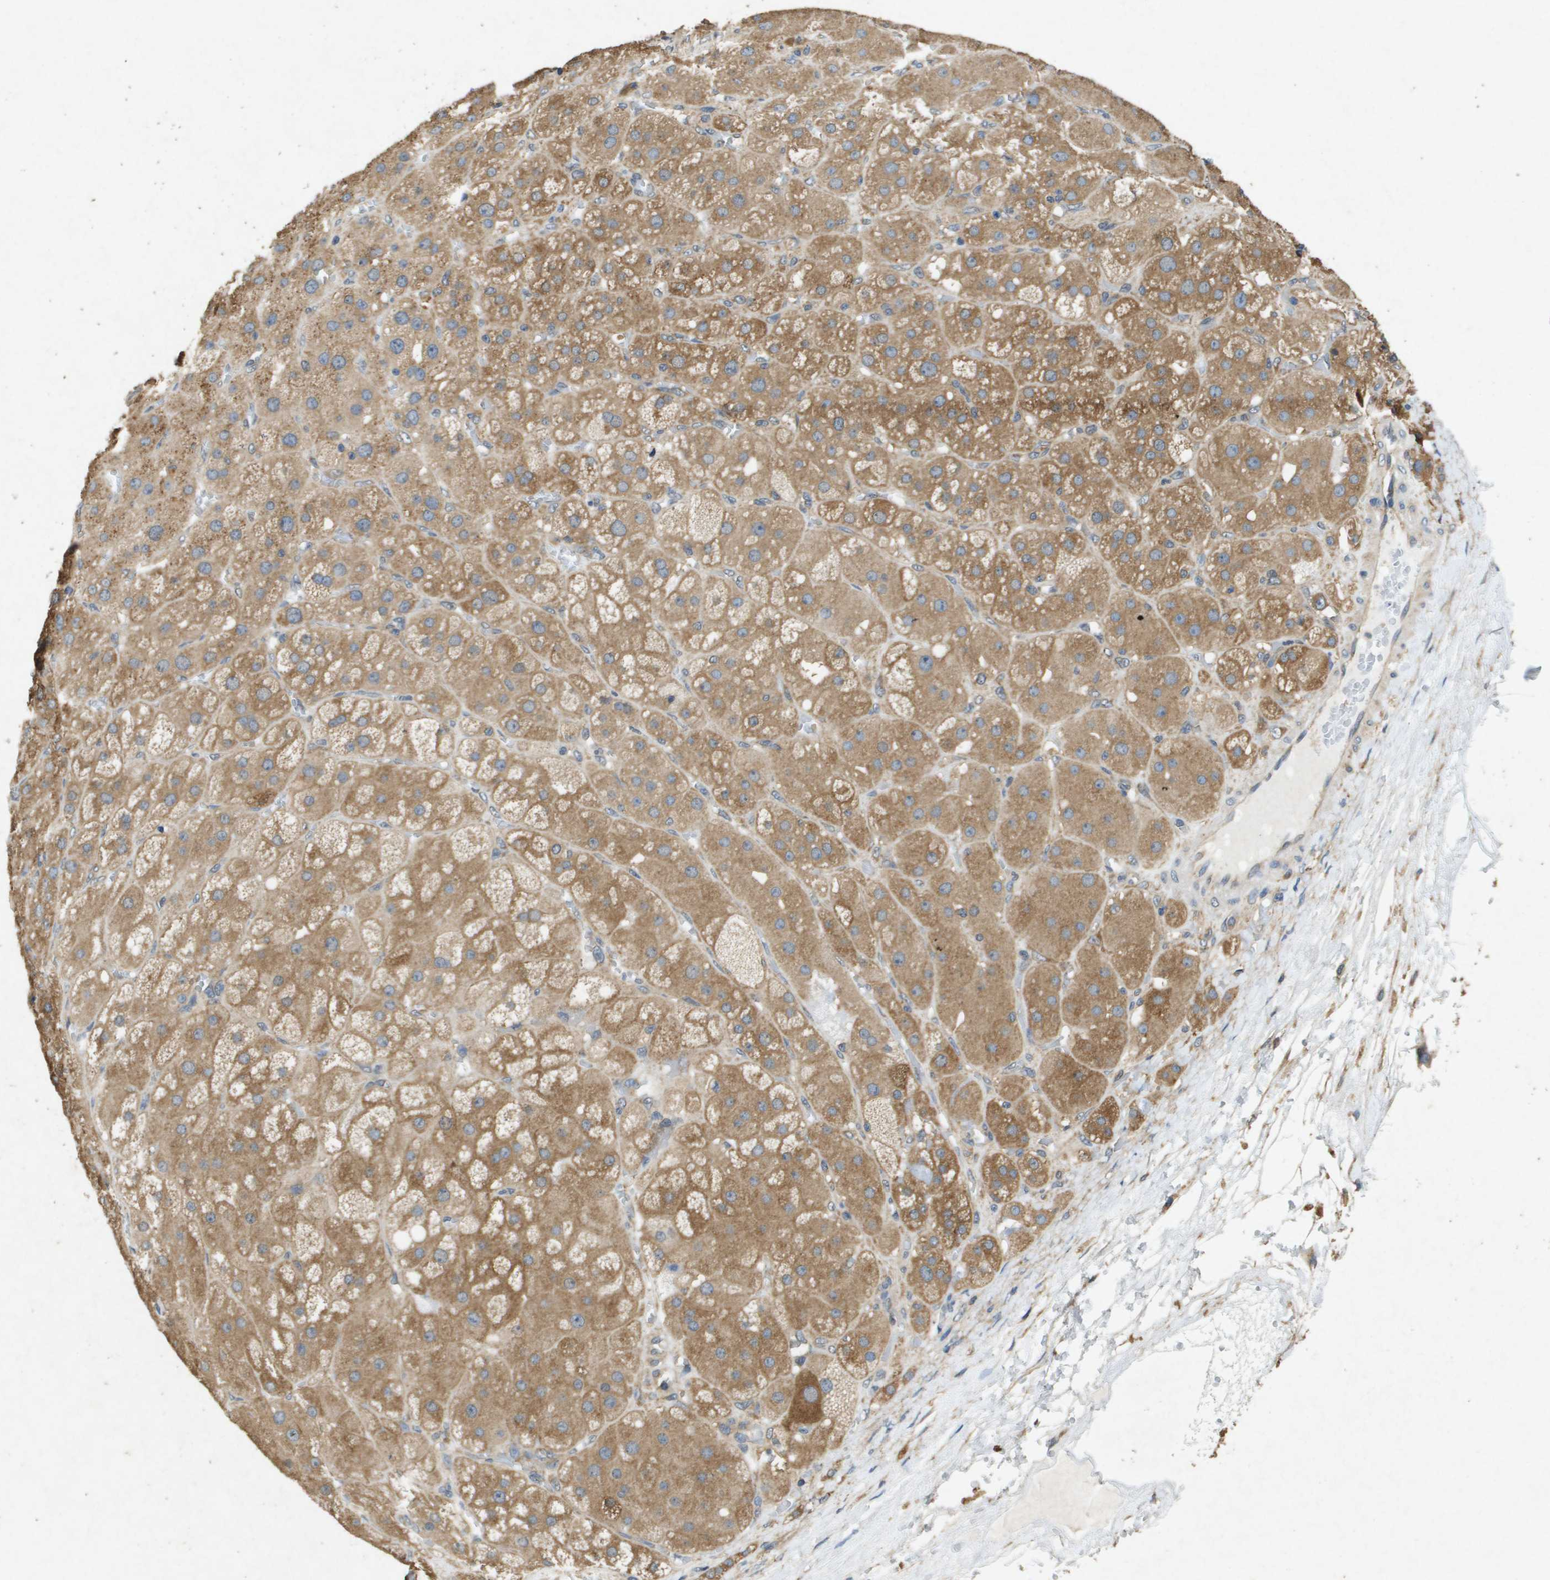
{"staining": {"intensity": "moderate", "quantity": ">75%", "location": "cytoplasmic/membranous"}, "tissue": "adrenal gland", "cell_type": "Glandular cells", "image_type": "normal", "snomed": [{"axis": "morphology", "description": "Normal tissue, NOS"}, {"axis": "topography", "description": "Adrenal gland"}], "caption": "This micrograph shows benign adrenal gland stained with immunohistochemistry to label a protein in brown. The cytoplasmic/membranous of glandular cells show moderate positivity for the protein. Nuclei are counter-stained blue.", "gene": "PTPRT", "patient": {"sex": "female", "age": 47}}